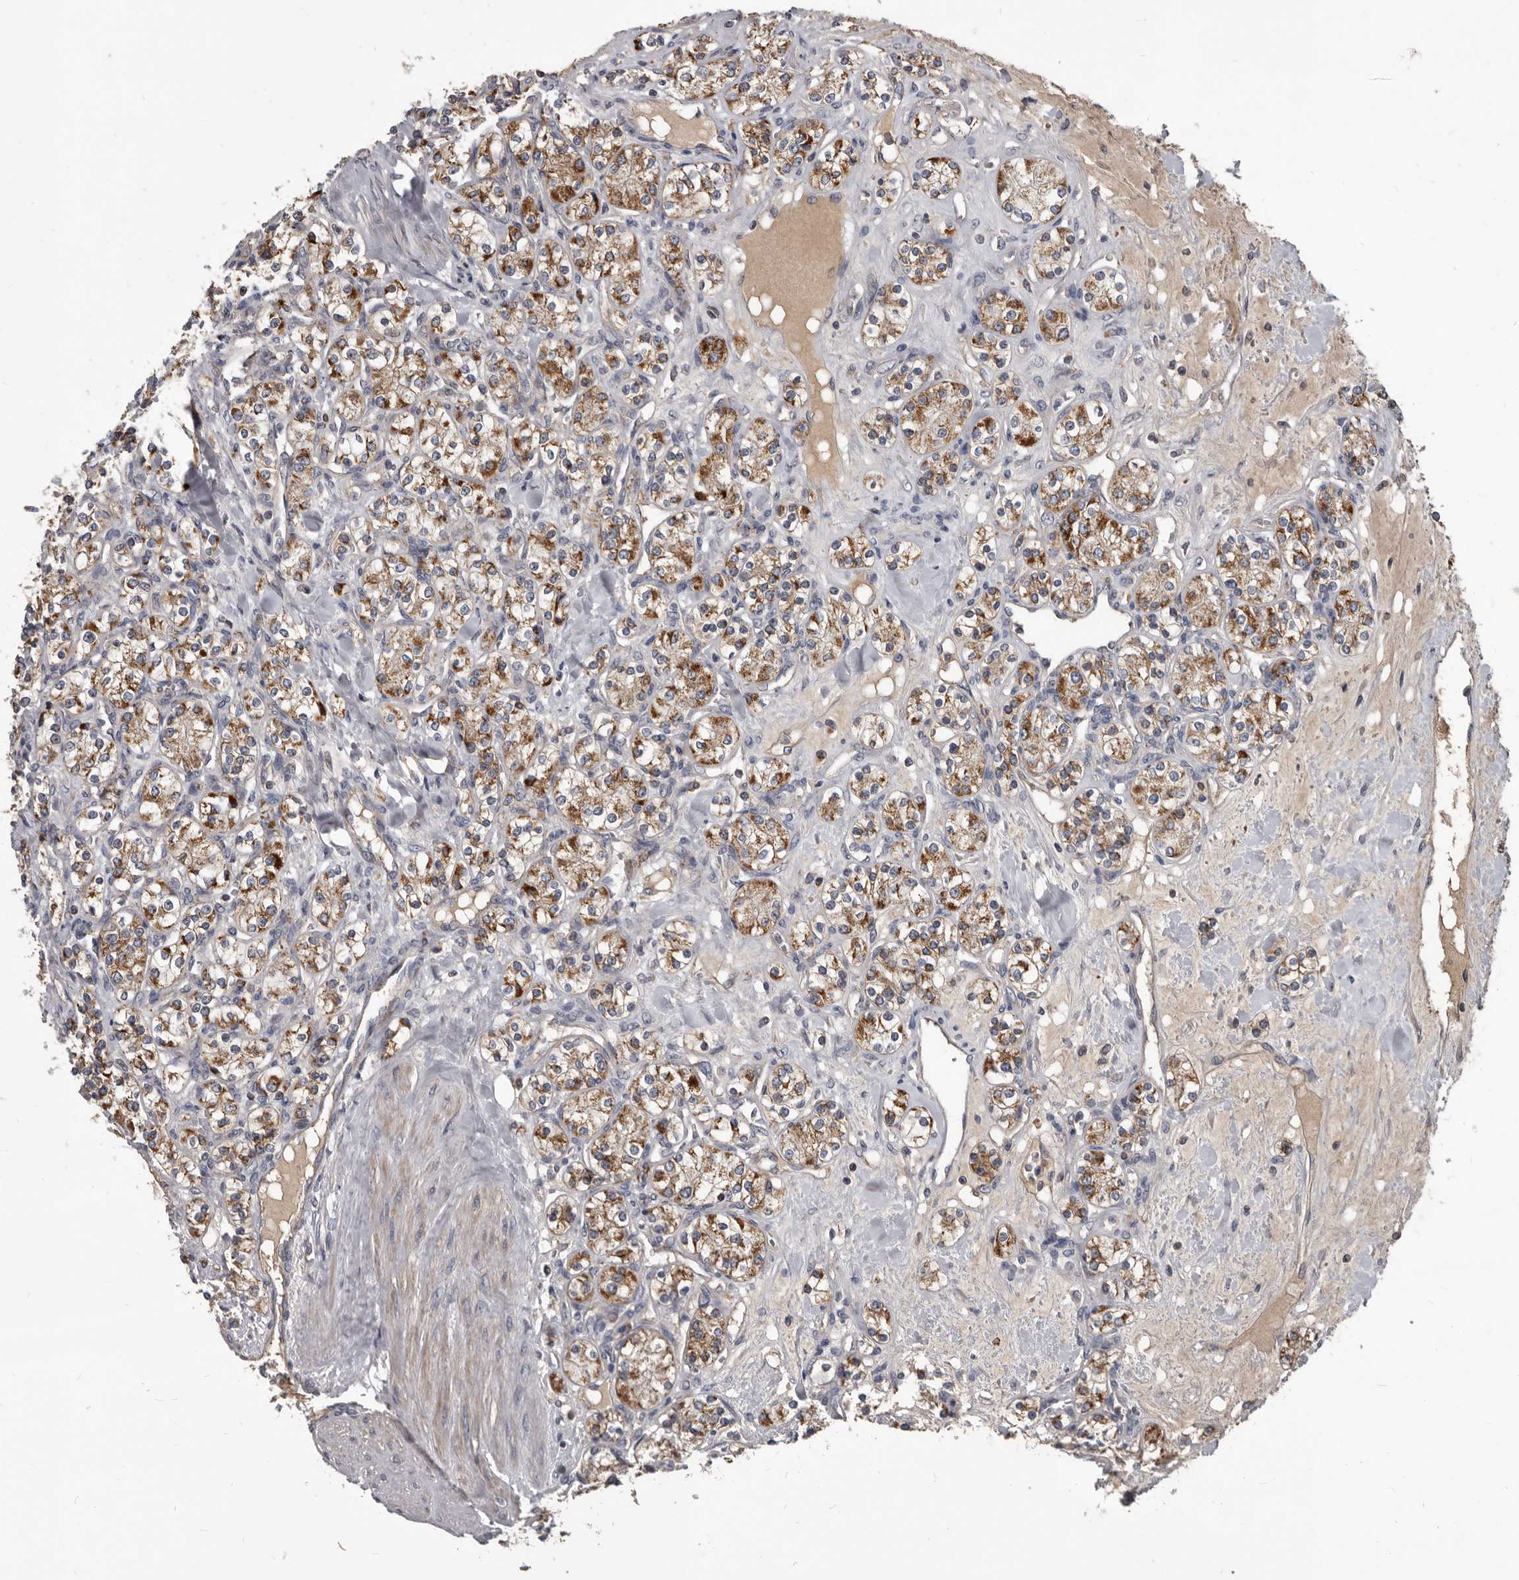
{"staining": {"intensity": "moderate", "quantity": ">75%", "location": "cytoplasmic/membranous"}, "tissue": "renal cancer", "cell_type": "Tumor cells", "image_type": "cancer", "snomed": [{"axis": "morphology", "description": "Adenocarcinoma, NOS"}, {"axis": "topography", "description": "Kidney"}], "caption": "The histopathology image displays immunohistochemical staining of adenocarcinoma (renal). There is moderate cytoplasmic/membranous expression is seen in about >75% of tumor cells.", "gene": "ALDH5A1", "patient": {"sex": "male", "age": 77}}